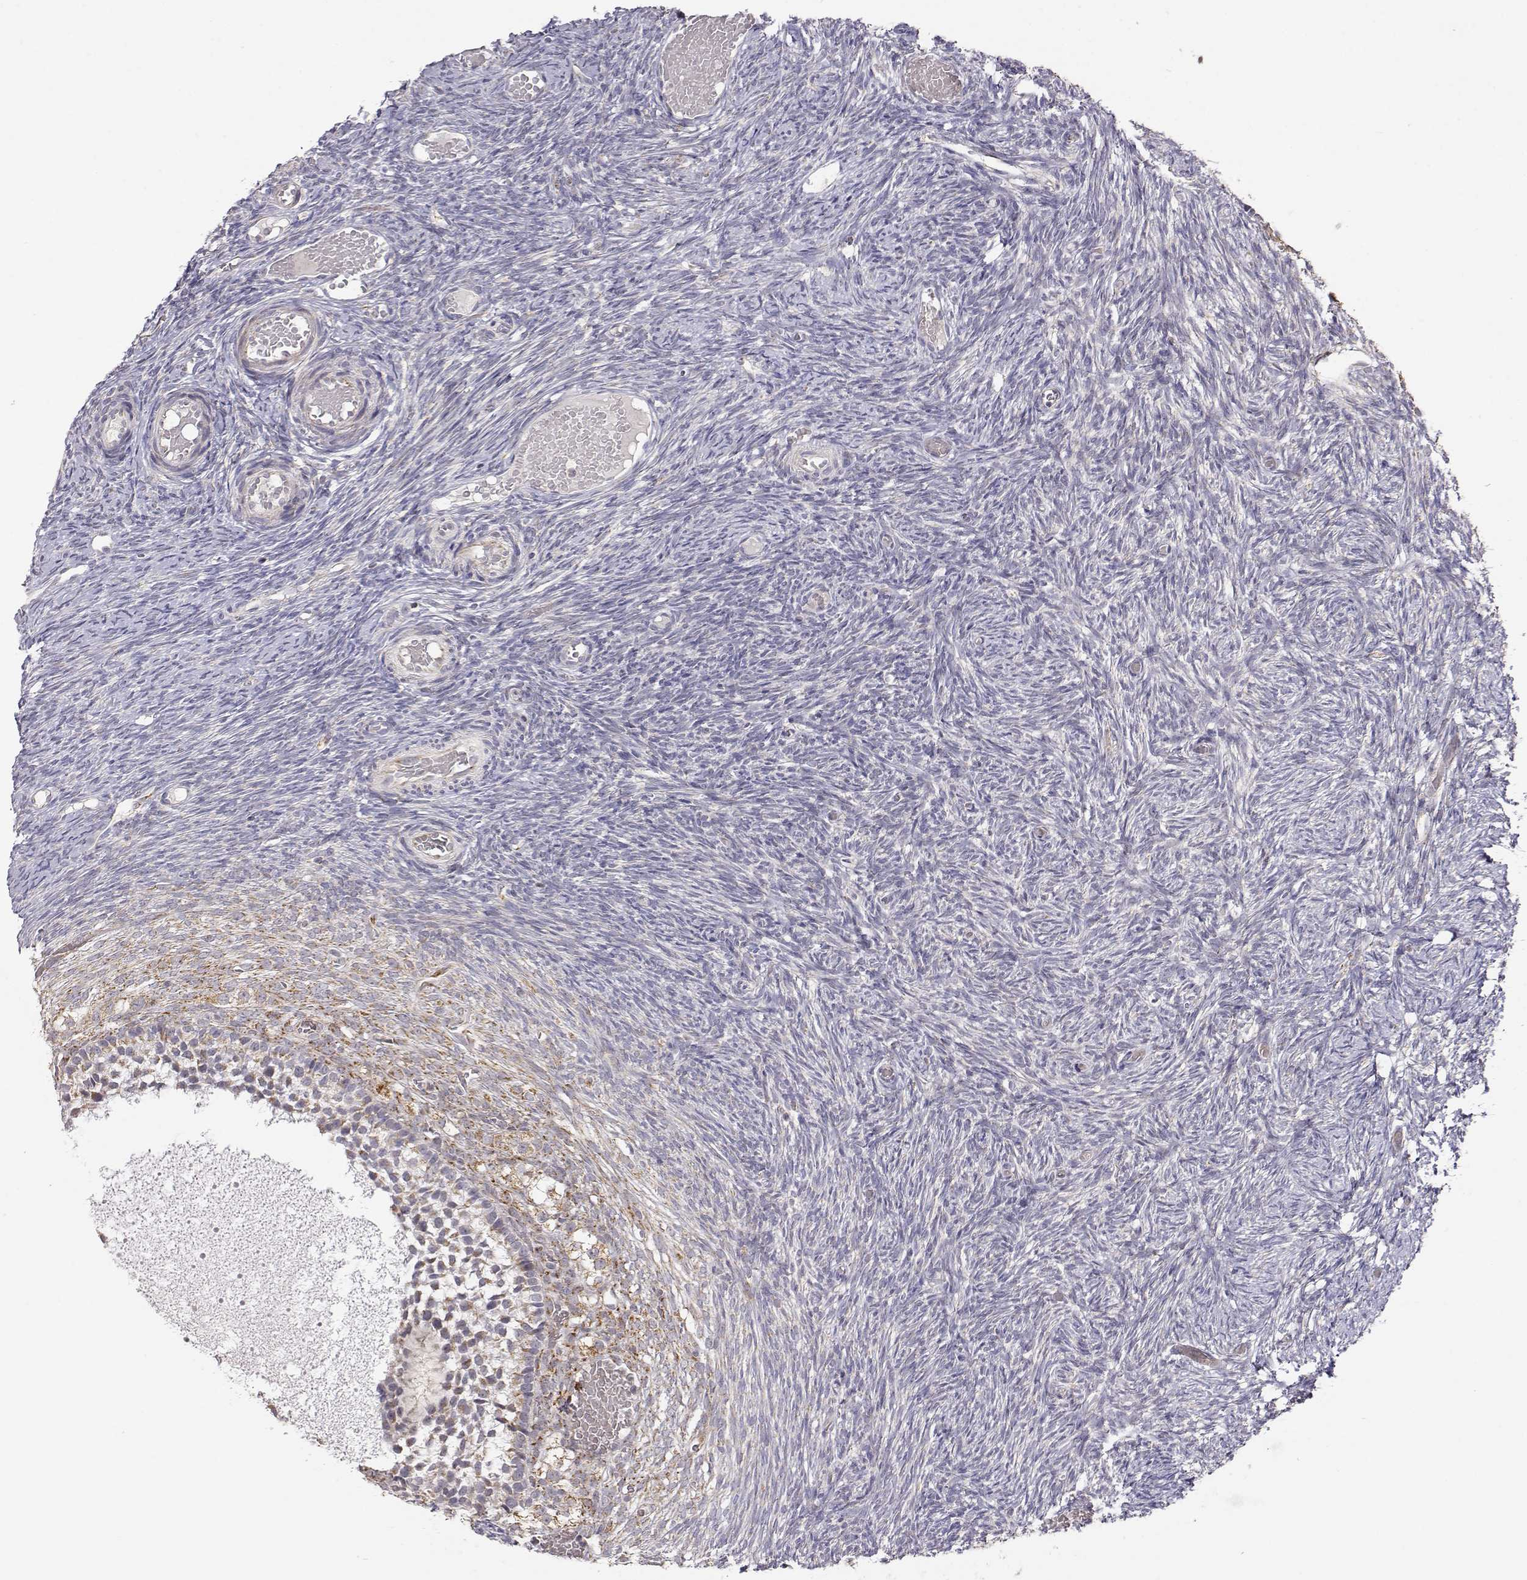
{"staining": {"intensity": "moderate", "quantity": "25%-75%", "location": "cytoplasmic/membranous"}, "tissue": "ovary", "cell_type": "Follicle cells", "image_type": "normal", "snomed": [{"axis": "morphology", "description": "Normal tissue, NOS"}, {"axis": "topography", "description": "Ovary"}], "caption": "Human ovary stained with a protein marker reveals moderate staining in follicle cells.", "gene": "EXOG", "patient": {"sex": "female", "age": 39}}